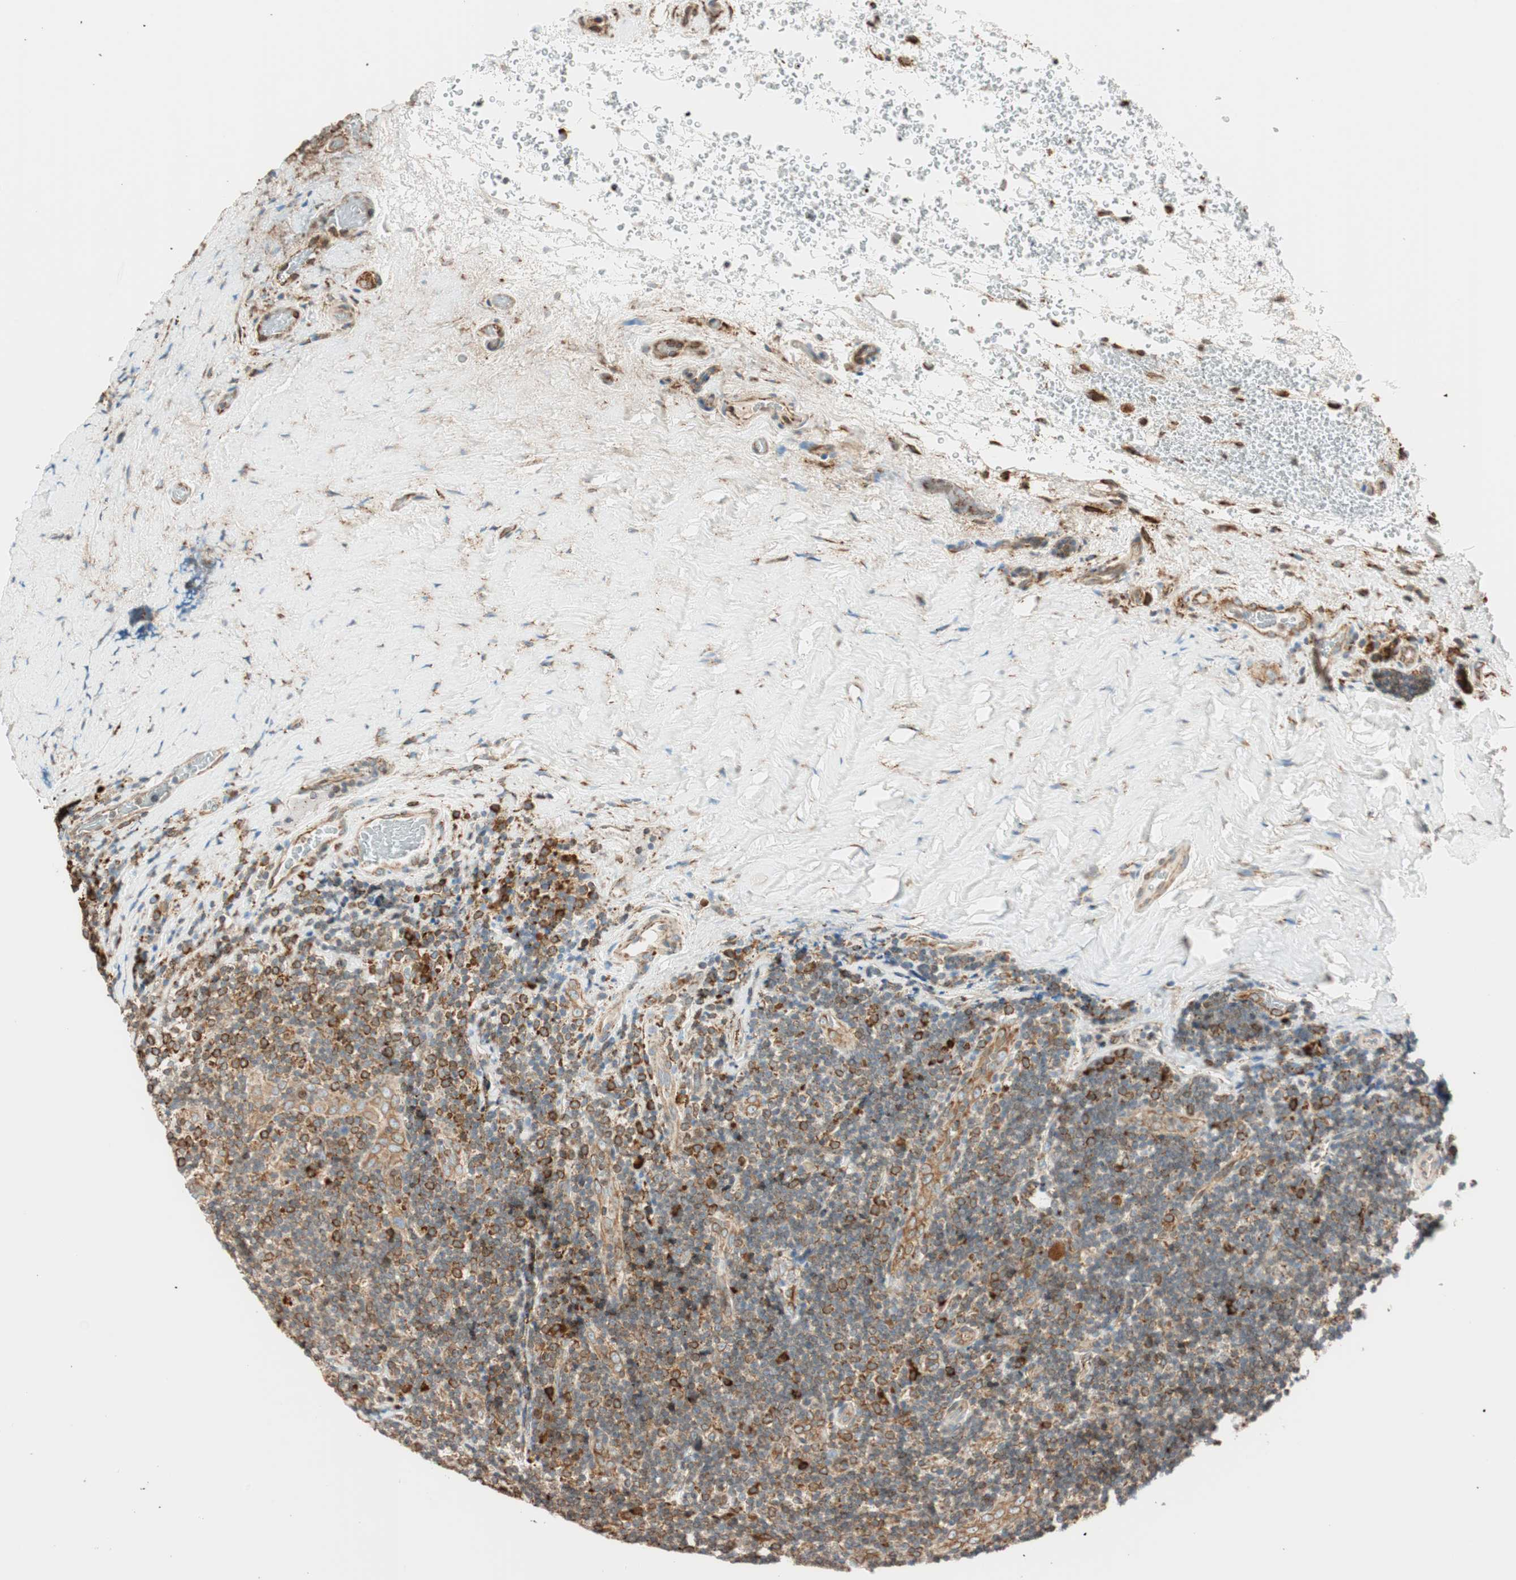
{"staining": {"intensity": "moderate", "quantity": "<25%", "location": "cytoplasmic/membranous"}, "tissue": "lymphoma", "cell_type": "Tumor cells", "image_type": "cancer", "snomed": [{"axis": "morphology", "description": "Malignant lymphoma, non-Hodgkin's type, High grade"}, {"axis": "topography", "description": "Tonsil"}], "caption": "Tumor cells show low levels of moderate cytoplasmic/membranous staining in approximately <25% of cells in human malignant lymphoma, non-Hodgkin's type (high-grade).", "gene": "PRKCSH", "patient": {"sex": "female", "age": 36}}